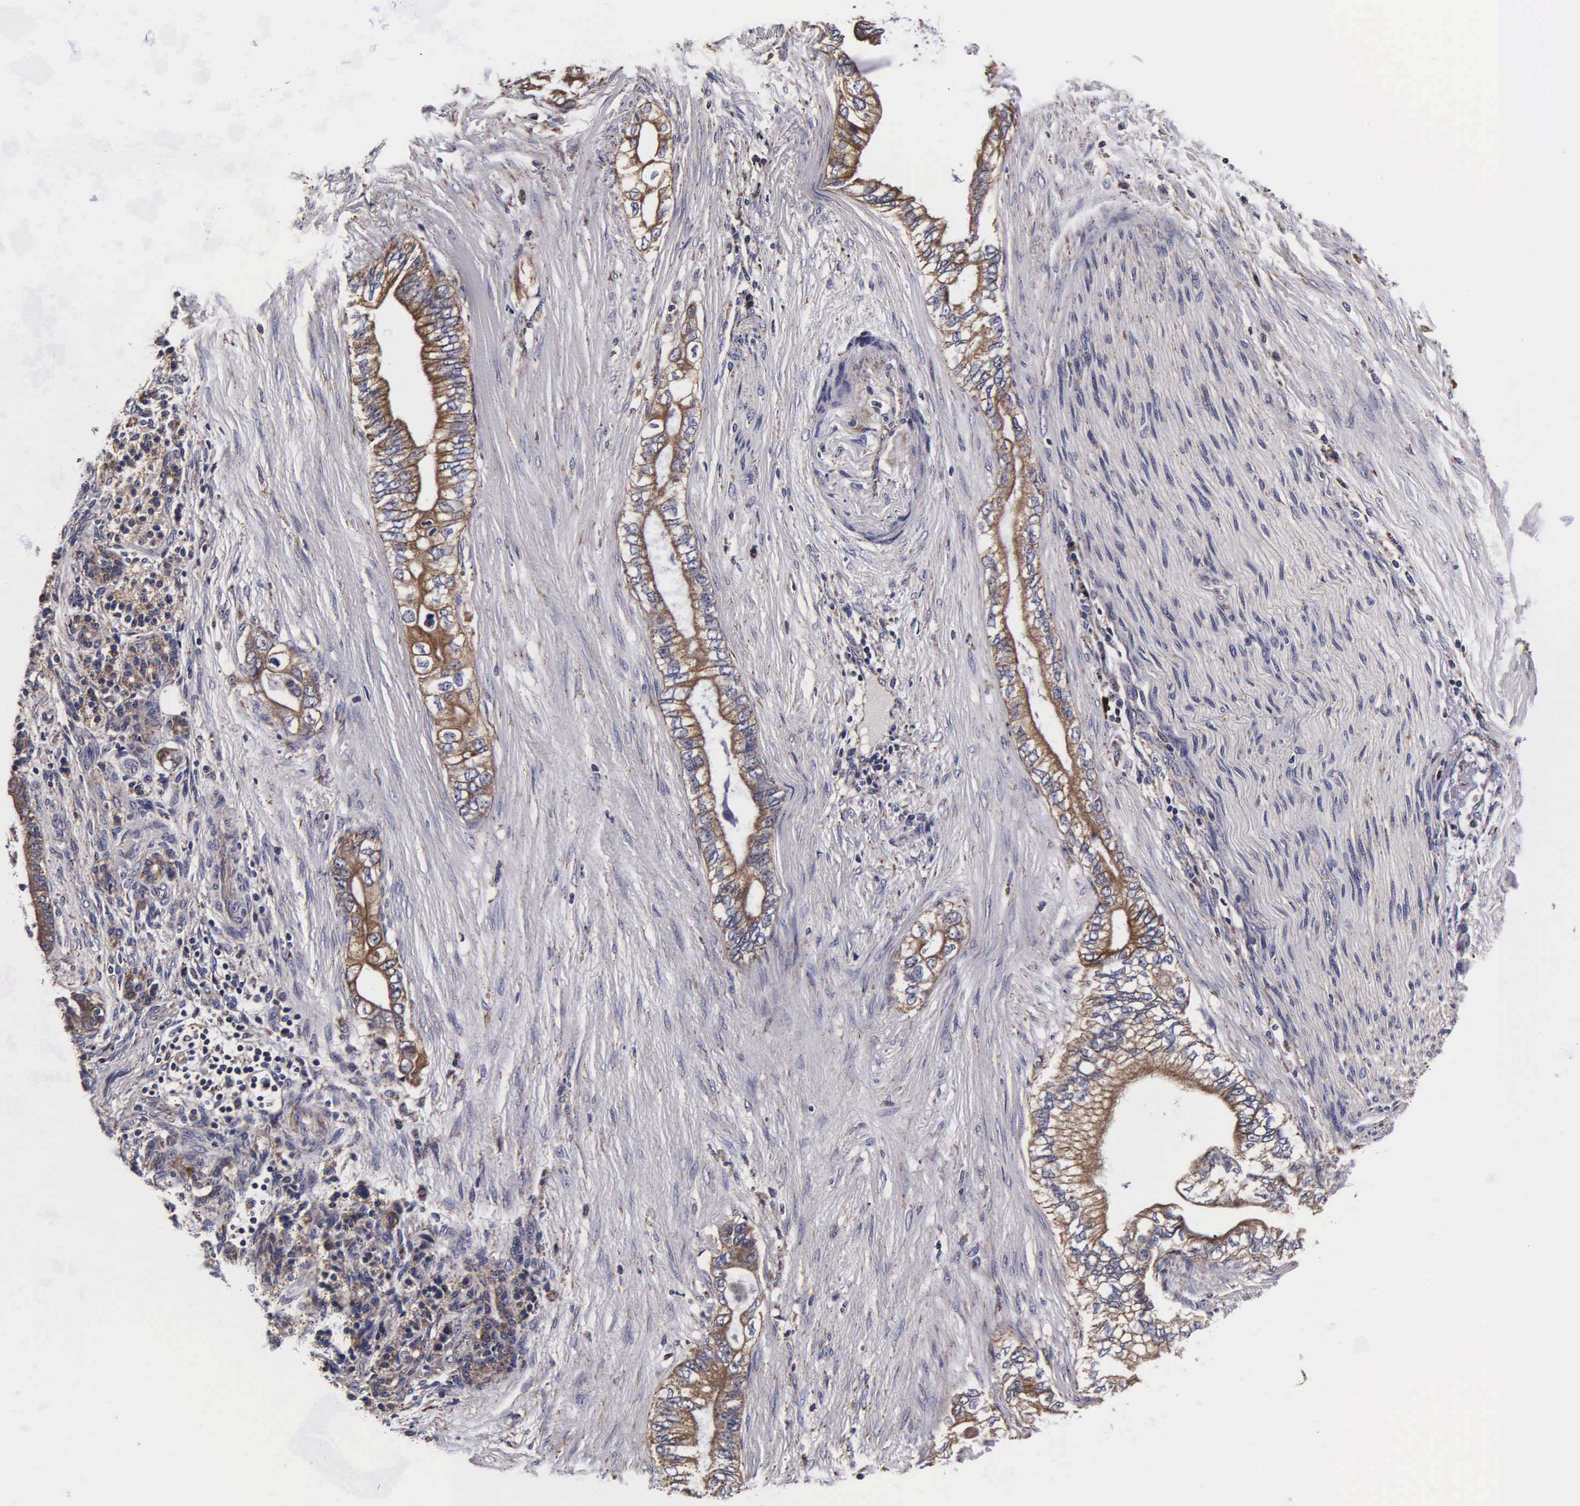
{"staining": {"intensity": "moderate", "quantity": ">75%", "location": "cytoplasmic/membranous"}, "tissue": "pancreatic cancer", "cell_type": "Tumor cells", "image_type": "cancer", "snomed": [{"axis": "morphology", "description": "Adenocarcinoma, NOS"}, {"axis": "topography", "description": "Pancreas"}], "caption": "Protein expression analysis of human pancreatic cancer (adenocarcinoma) reveals moderate cytoplasmic/membranous positivity in approximately >75% of tumor cells. (IHC, brightfield microscopy, high magnification).", "gene": "PSMA3", "patient": {"sex": "female", "age": 66}}